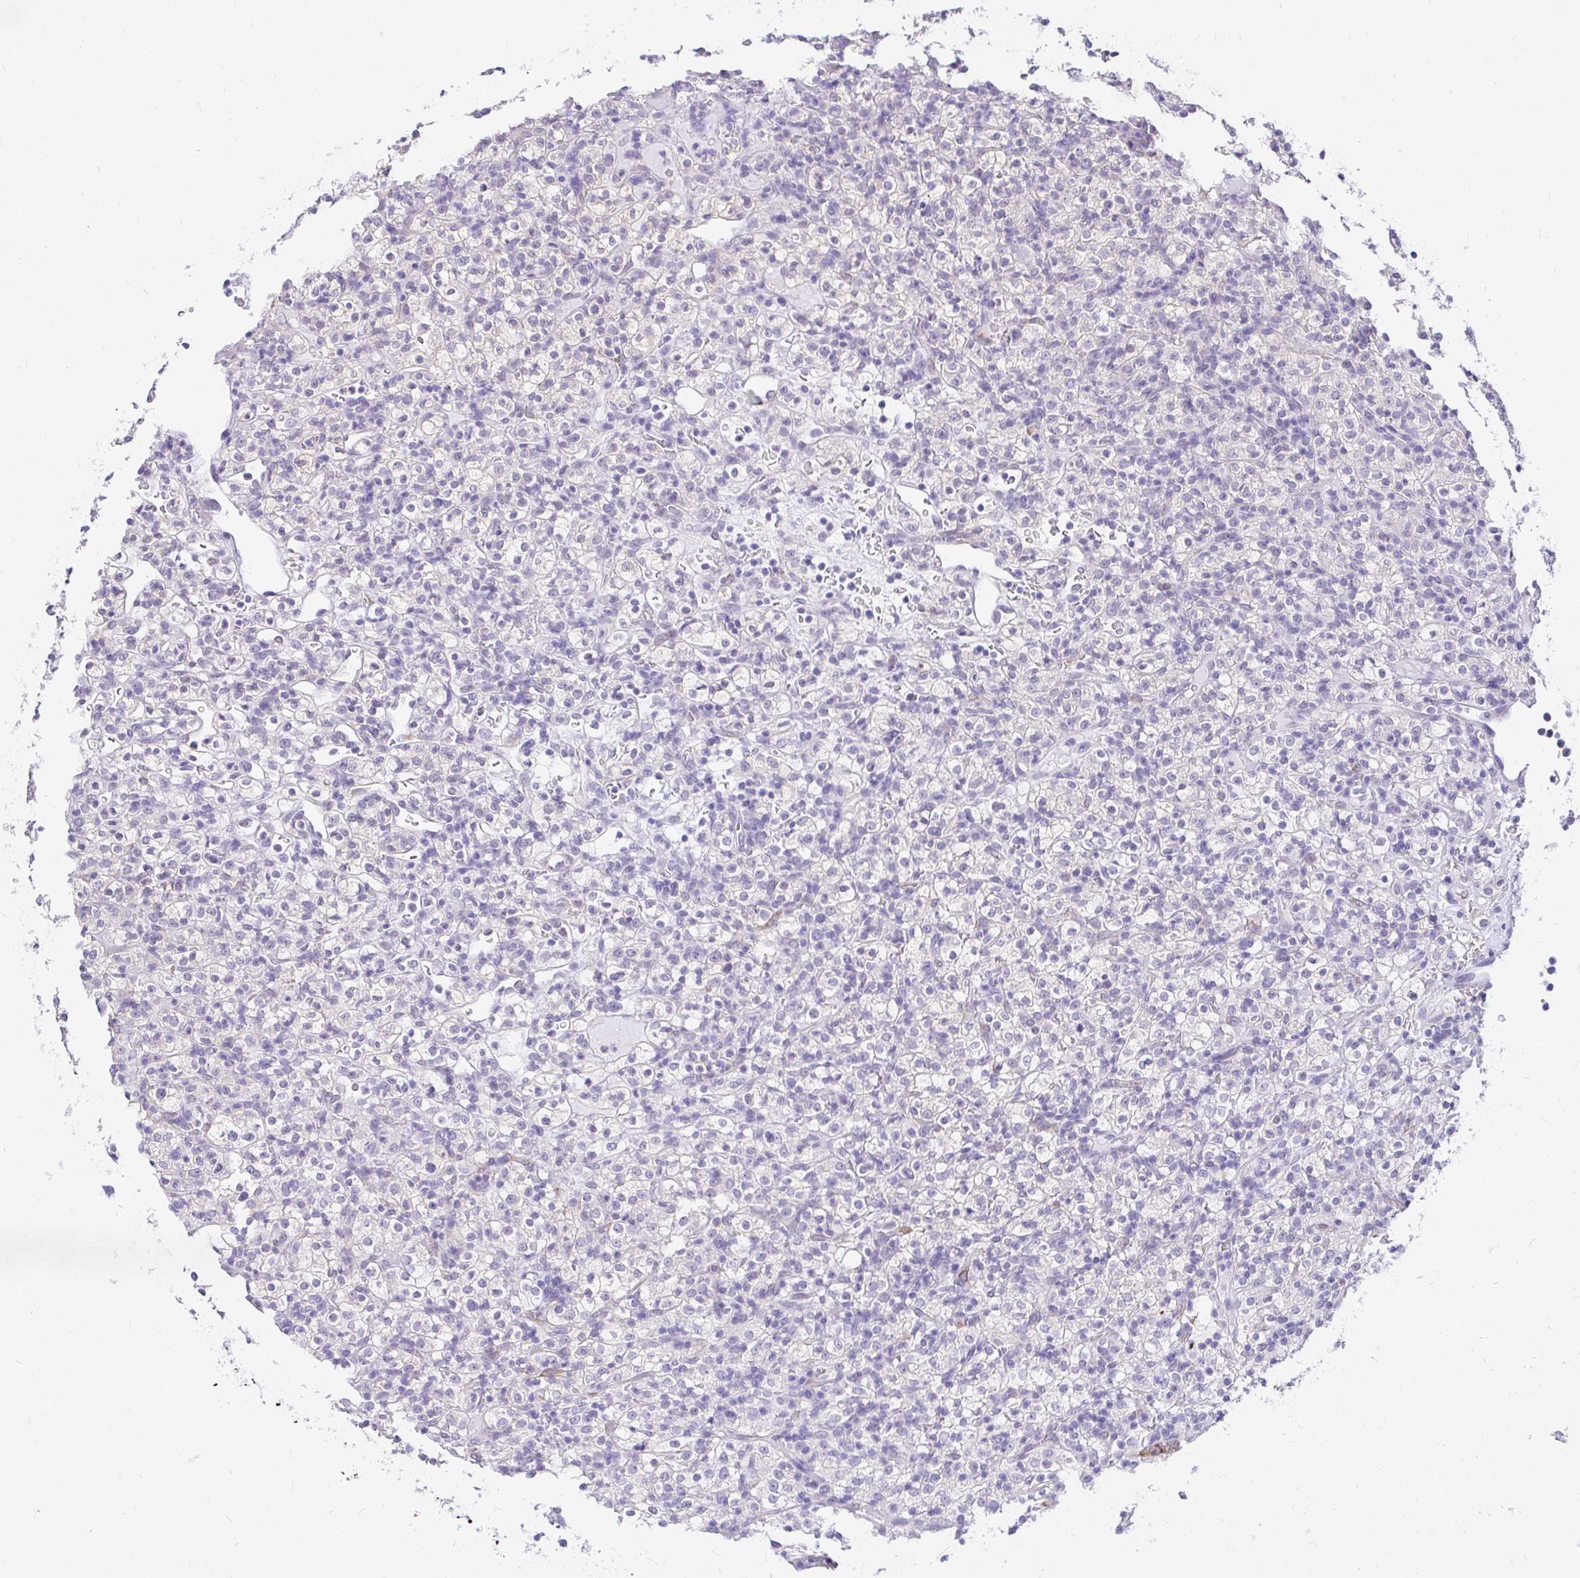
{"staining": {"intensity": "negative", "quantity": "none", "location": "none"}, "tissue": "renal cancer", "cell_type": "Tumor cells", "image_type": "cancer", "snomed": [{"axis": "morphology", "description": "Normal tissue, NOS"}, {"axis": "morphology", "description": "Adenocarcinoma, NOS"}, {"axis": "topography", "description": "Kidney"}], "caption": "Tumor cells show no significant staining in renal cancer (adenocarcinoma).", "gene": "FATE1", "patient": {"sex": "female", "age": 72}}